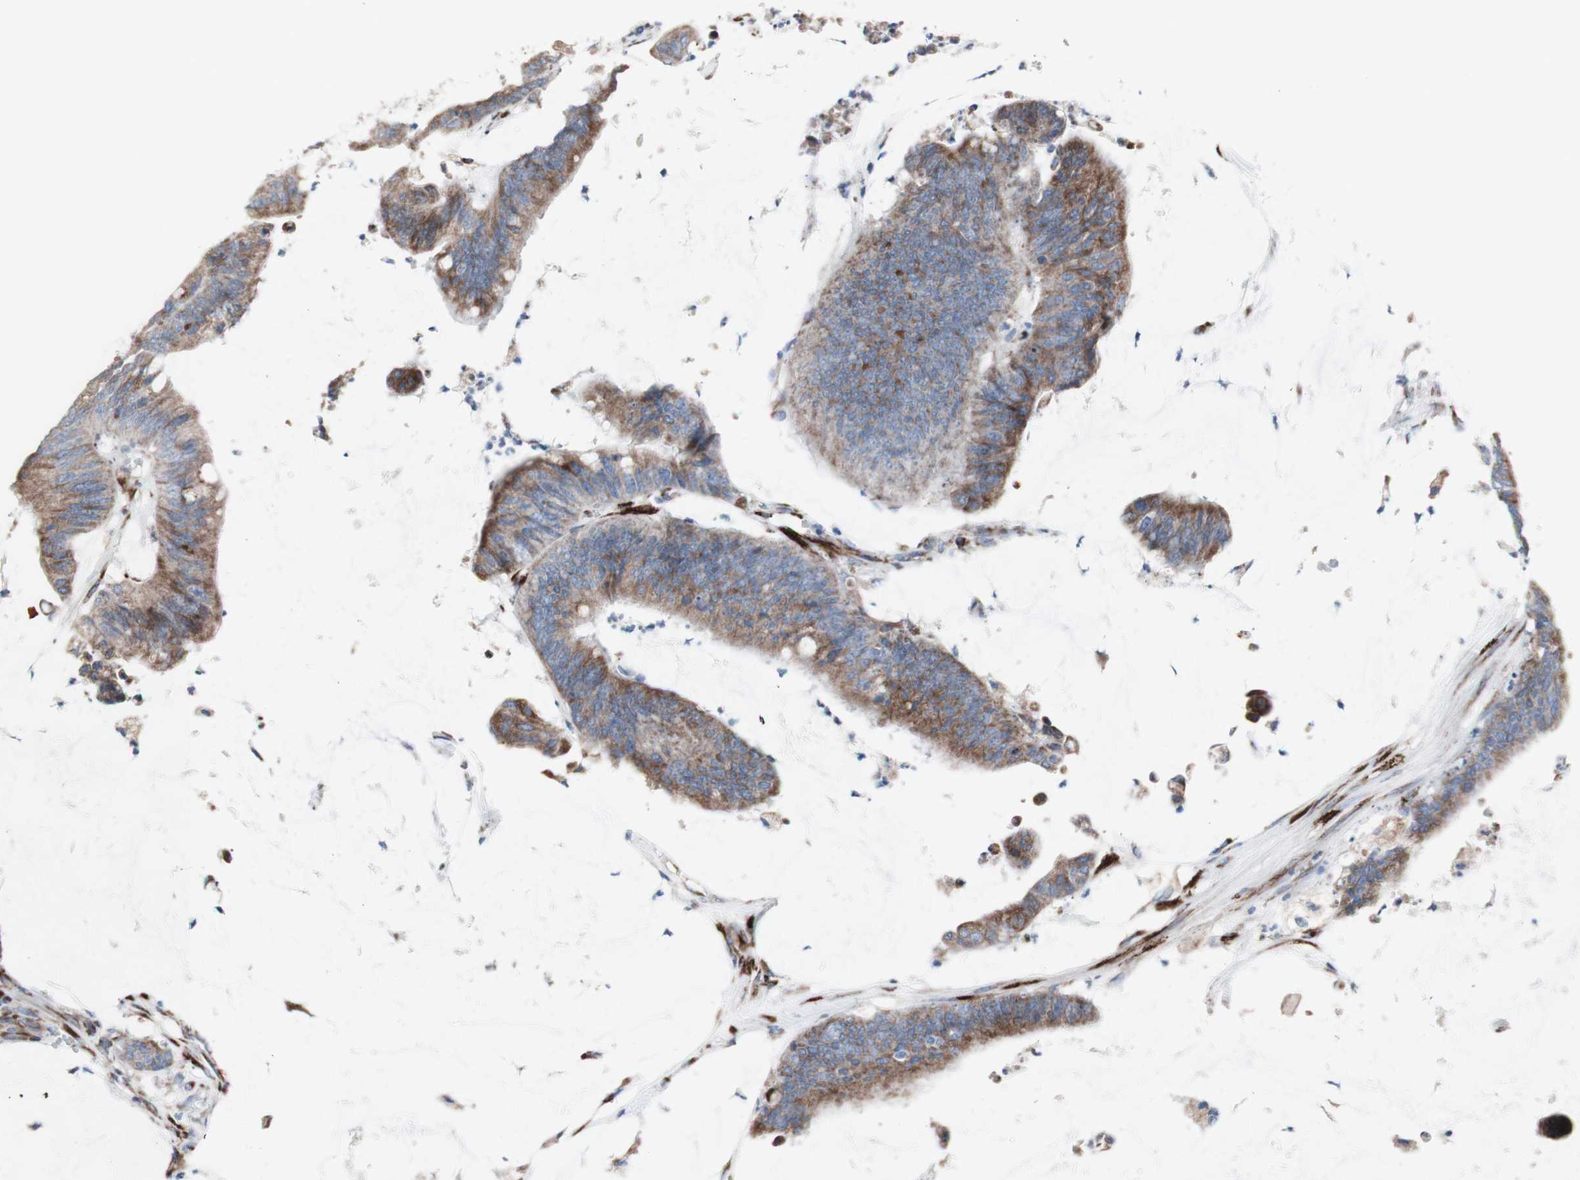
{"staining": {"intensity": "moderate", "quantity": ">75%", "location": "cytoplasmic/membranous"}, "tissue": "colorectal cancer", "cell_type": "Tumor cells", "image_type": "cancer", "snomed": [{"axis": "morphology", "description": "Adenocarcinoma, NOS"}, {"axis": "topography", "description": "Rectum"}], "caption": "Protein staining of colorectal cancer (adenocarcinoma) tissue exhibits moderate cytoplasmic/membranous staining in about >75% of tumor cells. (DAB (3,3'-diaminobenzidine) IHC with brightfield microscopy, high magnification).", "gene": "AGPAT5", "patient": {"sex": "female", "age": 66}}